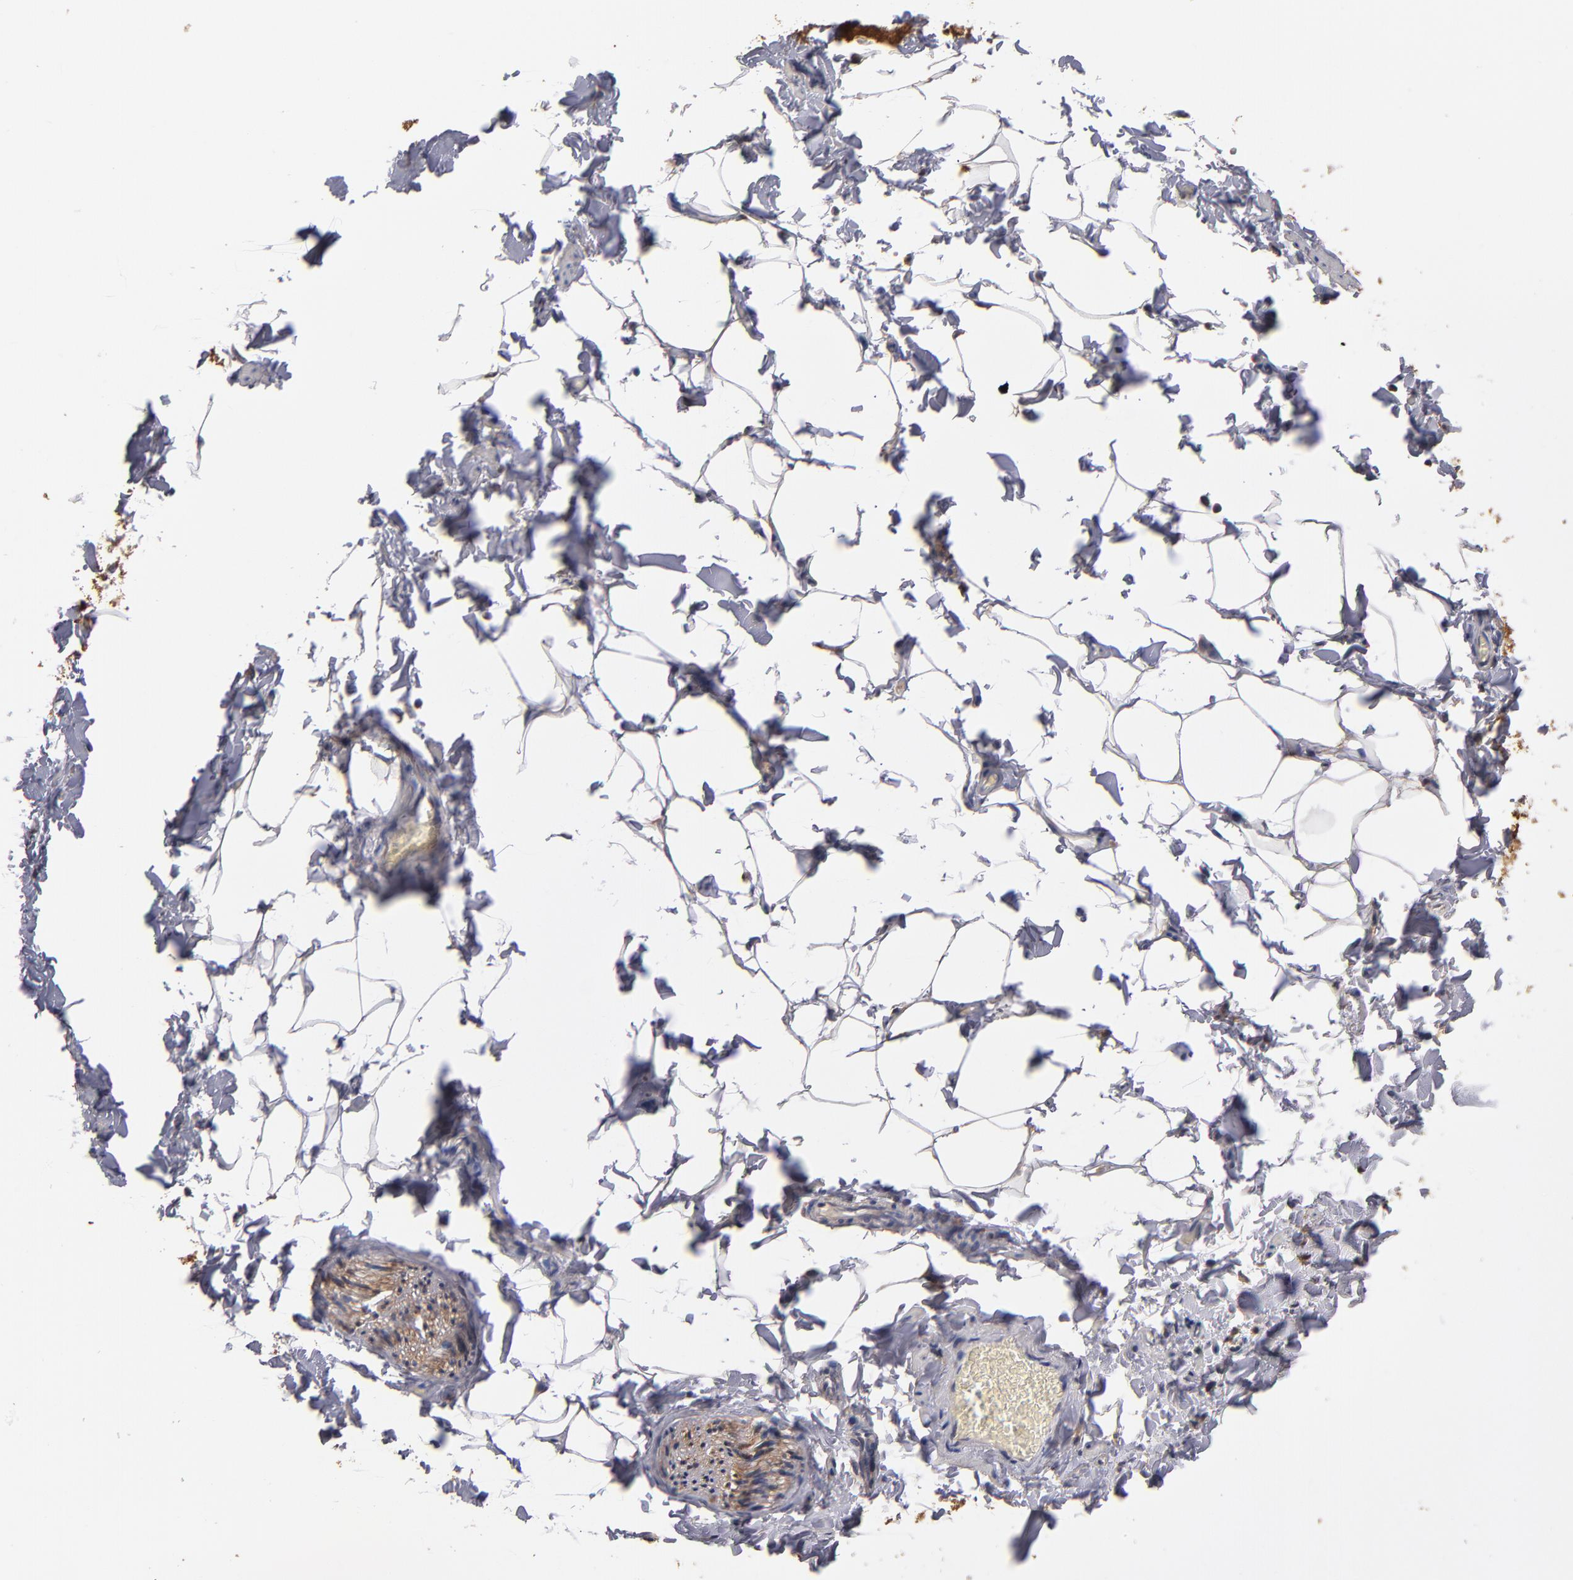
{"staining": {"intensity": "weak", "quantity": ">75%", "location": "cytoplasmic/membranous"}, "tissue": "adipose tissue", "cell_type": "Adipocytes", "image_type": "normal", "snomed": [{"axis": "morphology", "description": "Normal tissue, NOS"}, {"axis": "topography", "description": "Vascular tissue"}], "caption": "Immunohistochemistry (IHC) histopathology image of unremarkable adipose tissue: adipose tissue stained using immunohistochemistry (IHC) reveals low levels of weak protein expression localized specifically in the cytoplasmic/membranous of adipocytes, appearing as a cytoplasmic/membranous brown color.", "gene": "GMFB", "patient": {"sex": "male", "age": 41}}